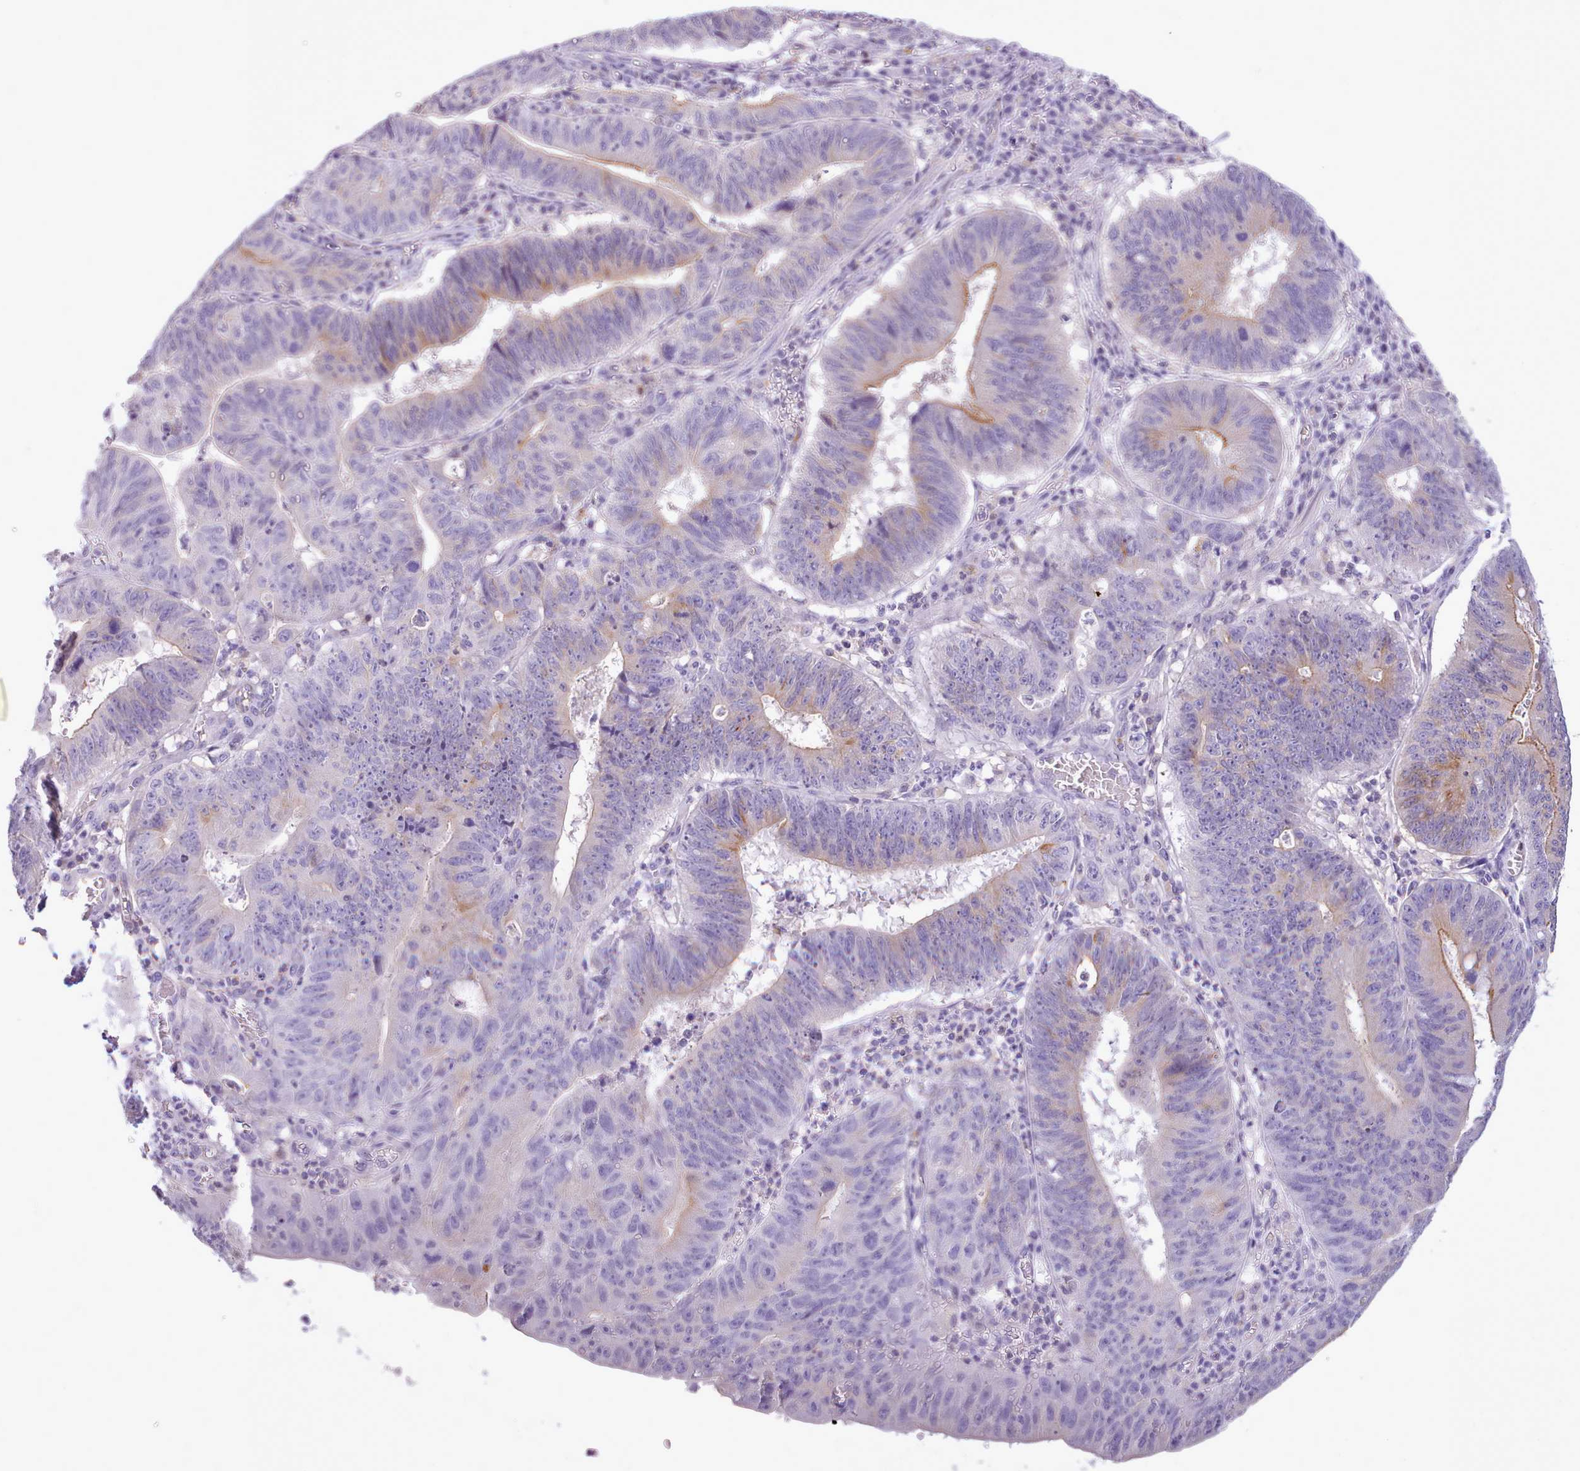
{"staining": {"intensity": "moderate", "quantity": "<25%", "location": "cytoplasmic/membranous"}, "tissue": "stomach cancer", "cell_type": "Tumor cells", "image_type": "cancer", "snomed": [{"axis": "morphology", "description": "Adenocarcinoma, NOS"}, {"axis": "topography", "description": "Stomach"}], "caption": "The micrograph shows a brown stain indicating the presence of a protein in the cytoplasmic/membranous of tumor cells in stomach adenocarcinoma.", "gene": "CYP2A13", "patient": {"sex": "male", "age": 59}}